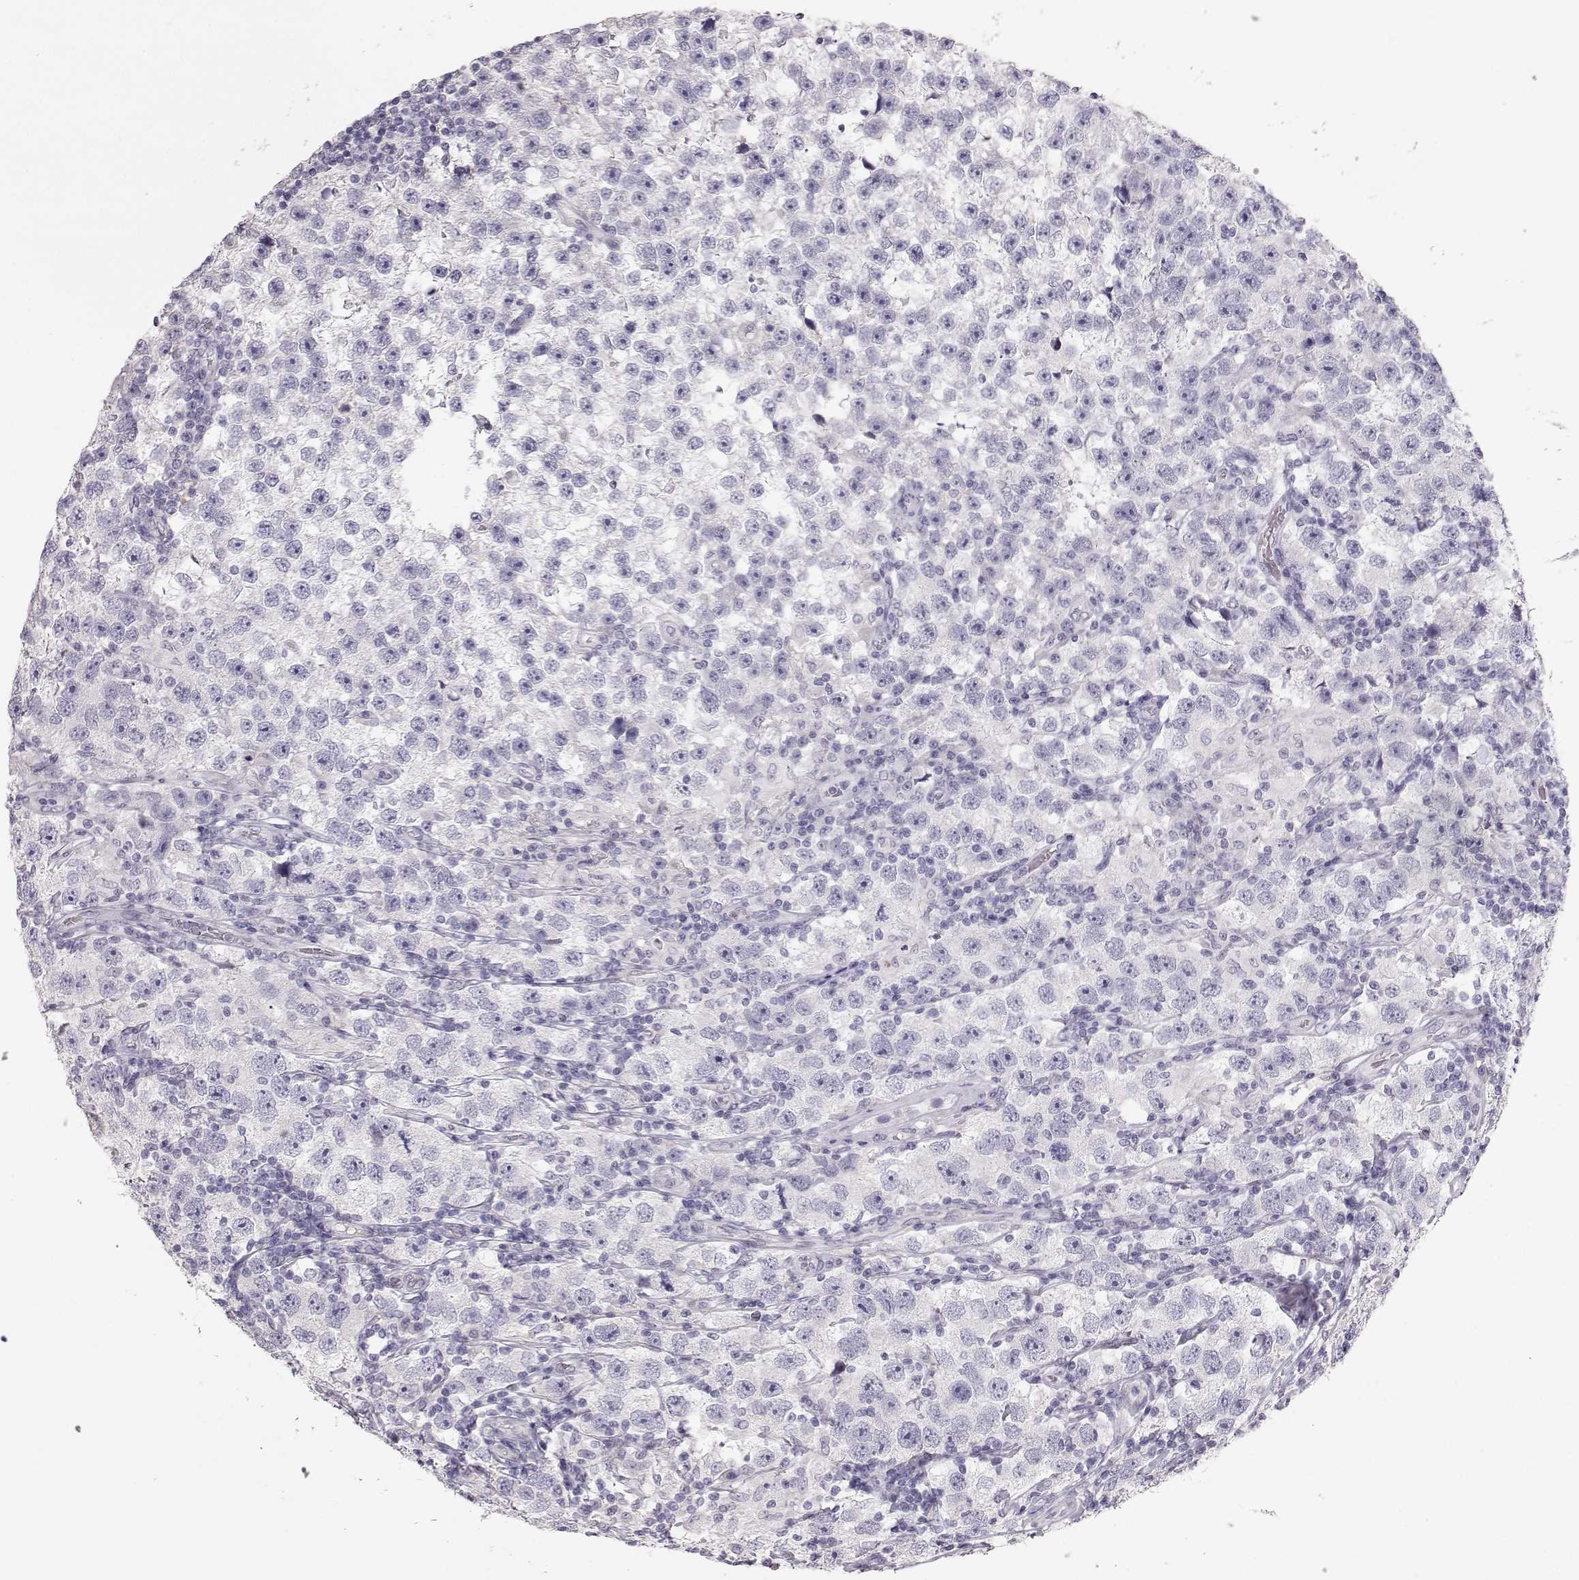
{"staining": {"intensity": "negative", "quantity": "none", "location": "none"}, "tissue": "testis cancer", "cell_type": "Tumor cells", "image_type": "cancer", "snomed": [{"axis": "morphology", "description": "Seminoma, NOS"}, {"axis": "topography", "description": "Testis"}], "caption": "Testis cancer (seminoma) was stained to show a protein in brown. There is no significant staining in tumor cells. (IHC, brightfield microscopy, high magnification).", "gene": "POU1F1", "patient": {"sex": "male", "age": 26}}